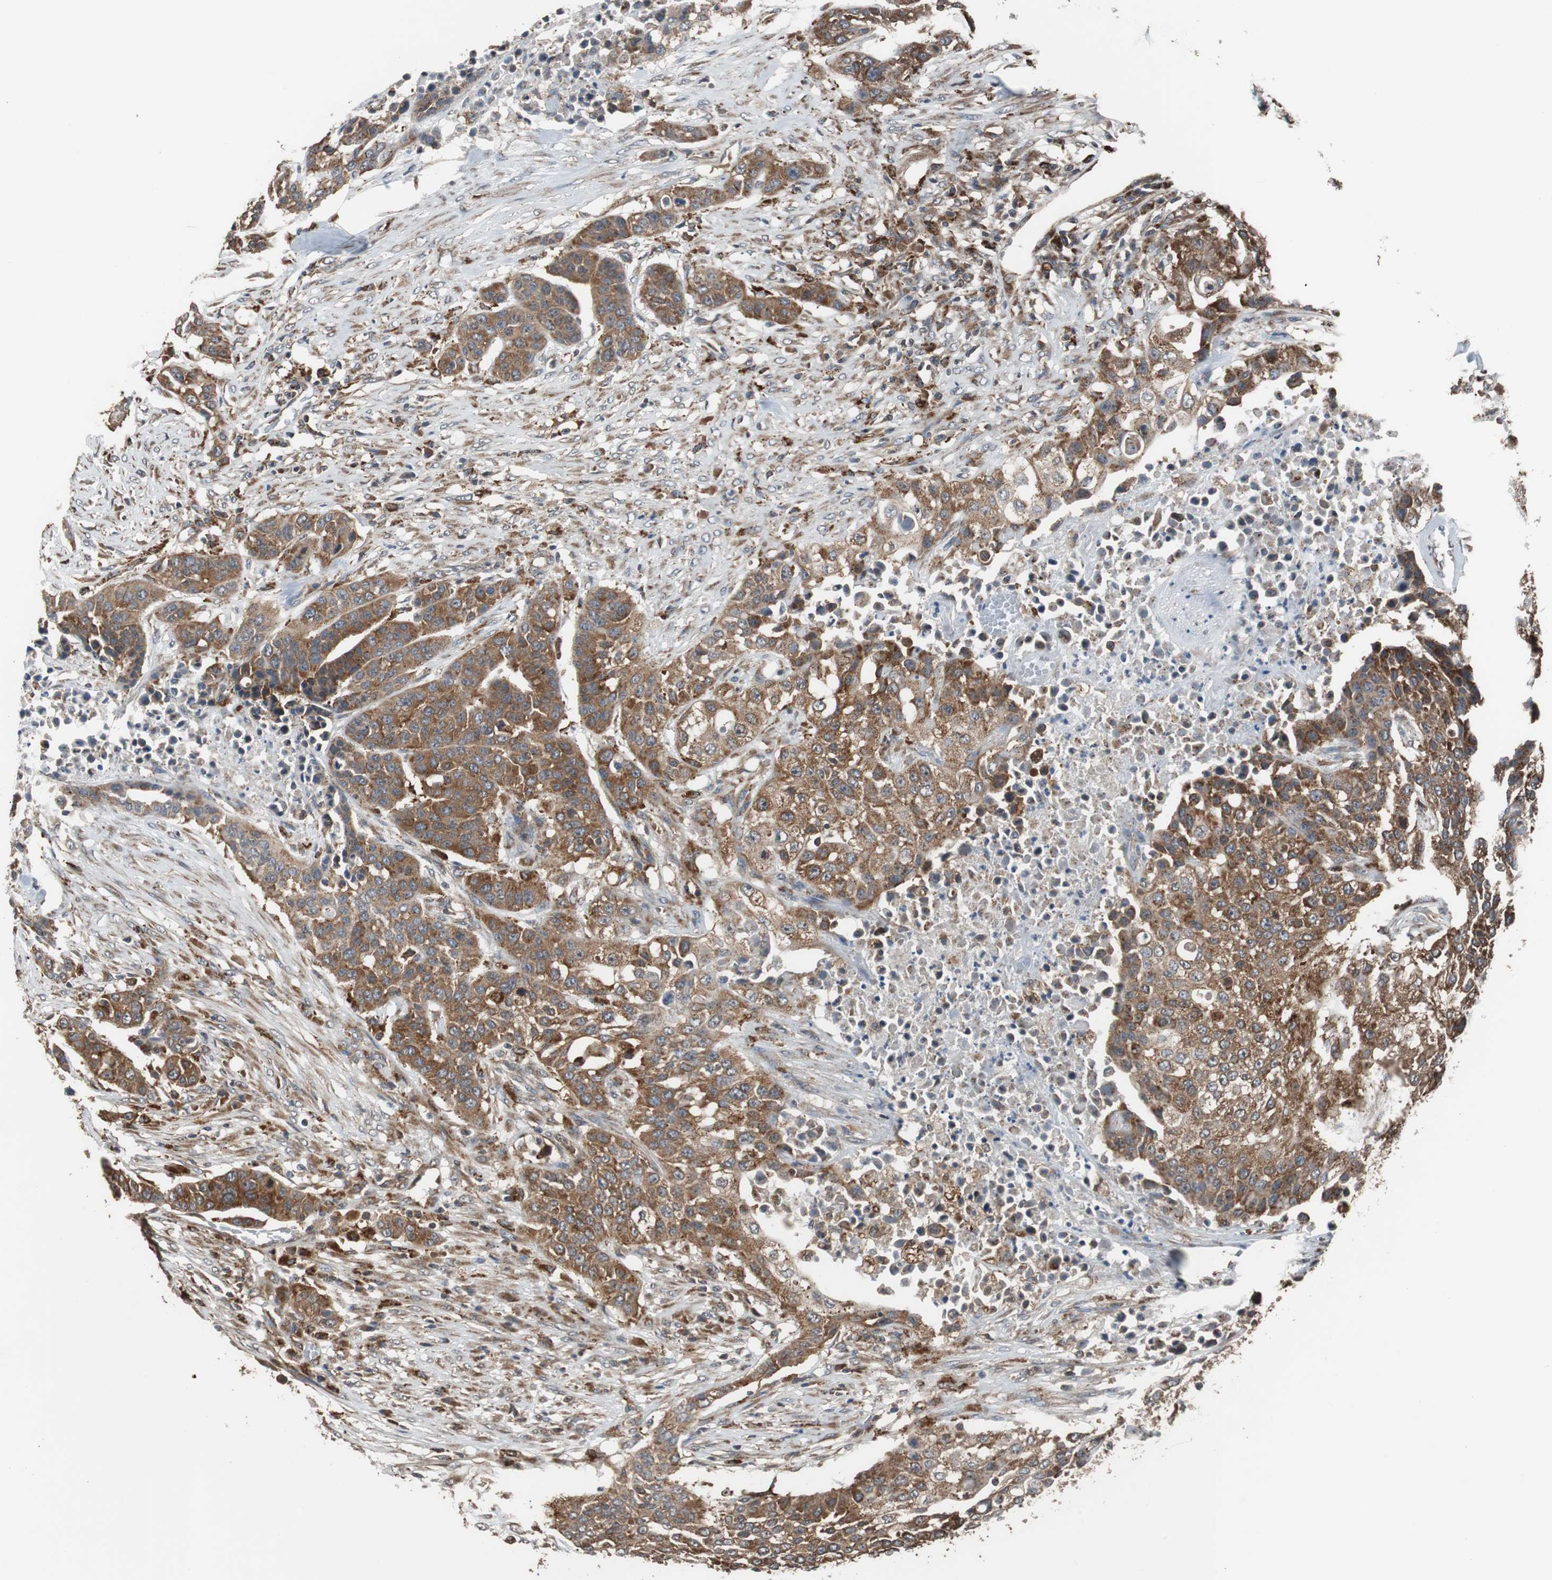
{"staining": {"intensity": "strong", "quantity": ">75%", "location": "cytoplasmic/membranous"}, "tissue": "urothelial cancer", "cell_type": "Tumor cells", "image_type": "cancer", "snomed": [{"axis": "morphology", "description": "Urothelial carcinoma, High grade"}, {"axis": "topography", "description": "Urinary bladder"}], "caption": "Brown immunohistochemical staining in human high-grade urothelial carcinoma shows strong cytoplasmic/membranous expression in about >75% of tumor cells. The staining was performed using DAB (3,3'-diaminobenzidine), with brown indicating positive protein expression. Nuclei are stained blue with hematoxylin.", "gene": "USP10", "patient": {"sex": "male", "age": 74}}